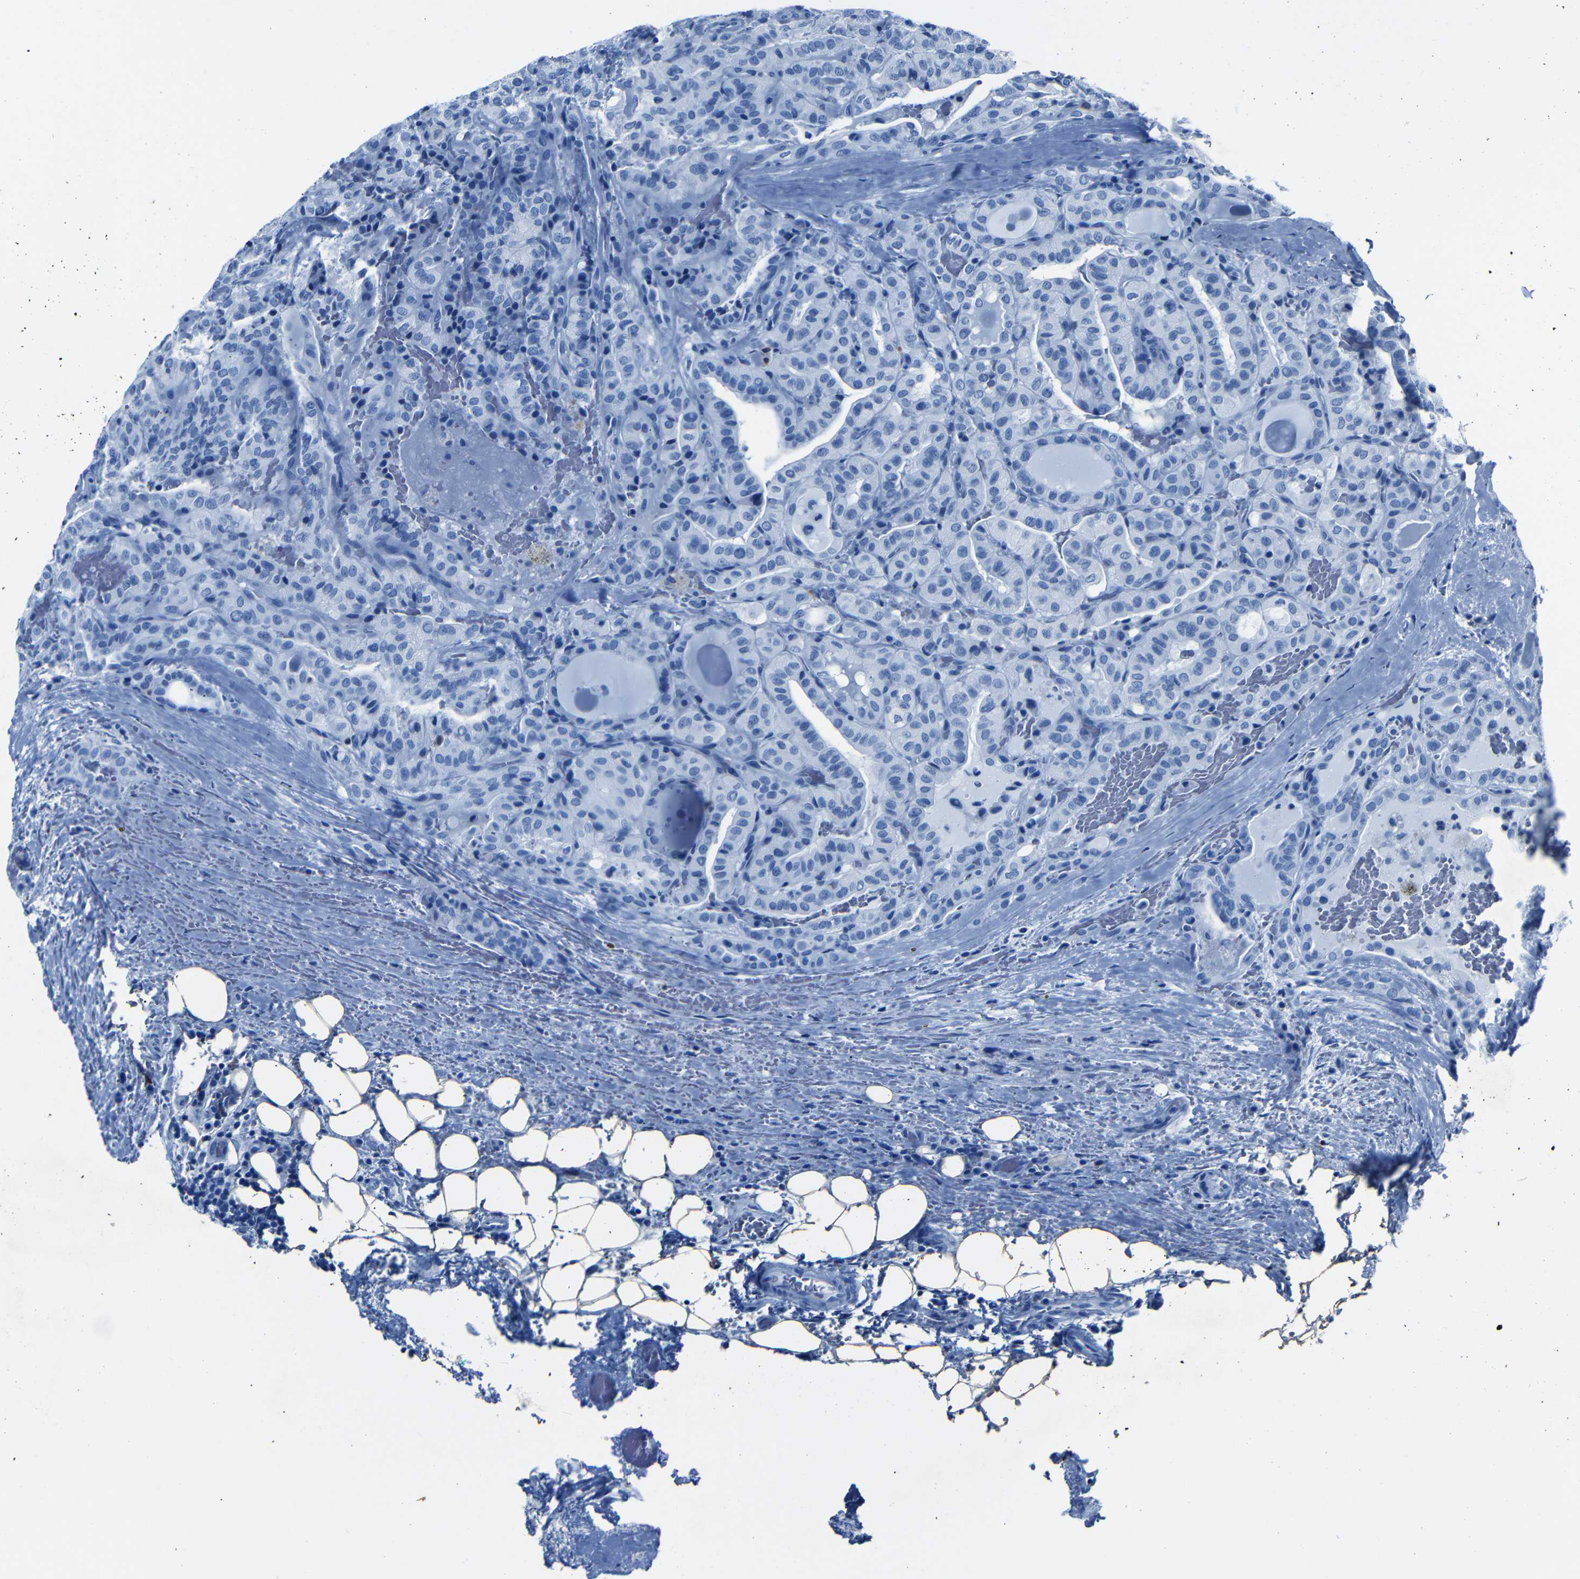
{"staining": {"intensity": "negative", "quantity": "none", "location": "none"}, "tissue": "head and neck cancer", "cell_type": "Tumor cells", "image_type": "cancer", "snomed": [{"axis": "morphology", "description": "Squamous cell carcinoma, NOS"}, {"axis": "topography", "description": "Oral tissue"}, {"axis": "topography", "description": "Head-Neck"}], "caption": "Tumor cells are negative for brown protein staining in squamous cell carcinoma (head and neck).", "gene": "CLDN11", "patient": {"sex": "female", "age": 50}}